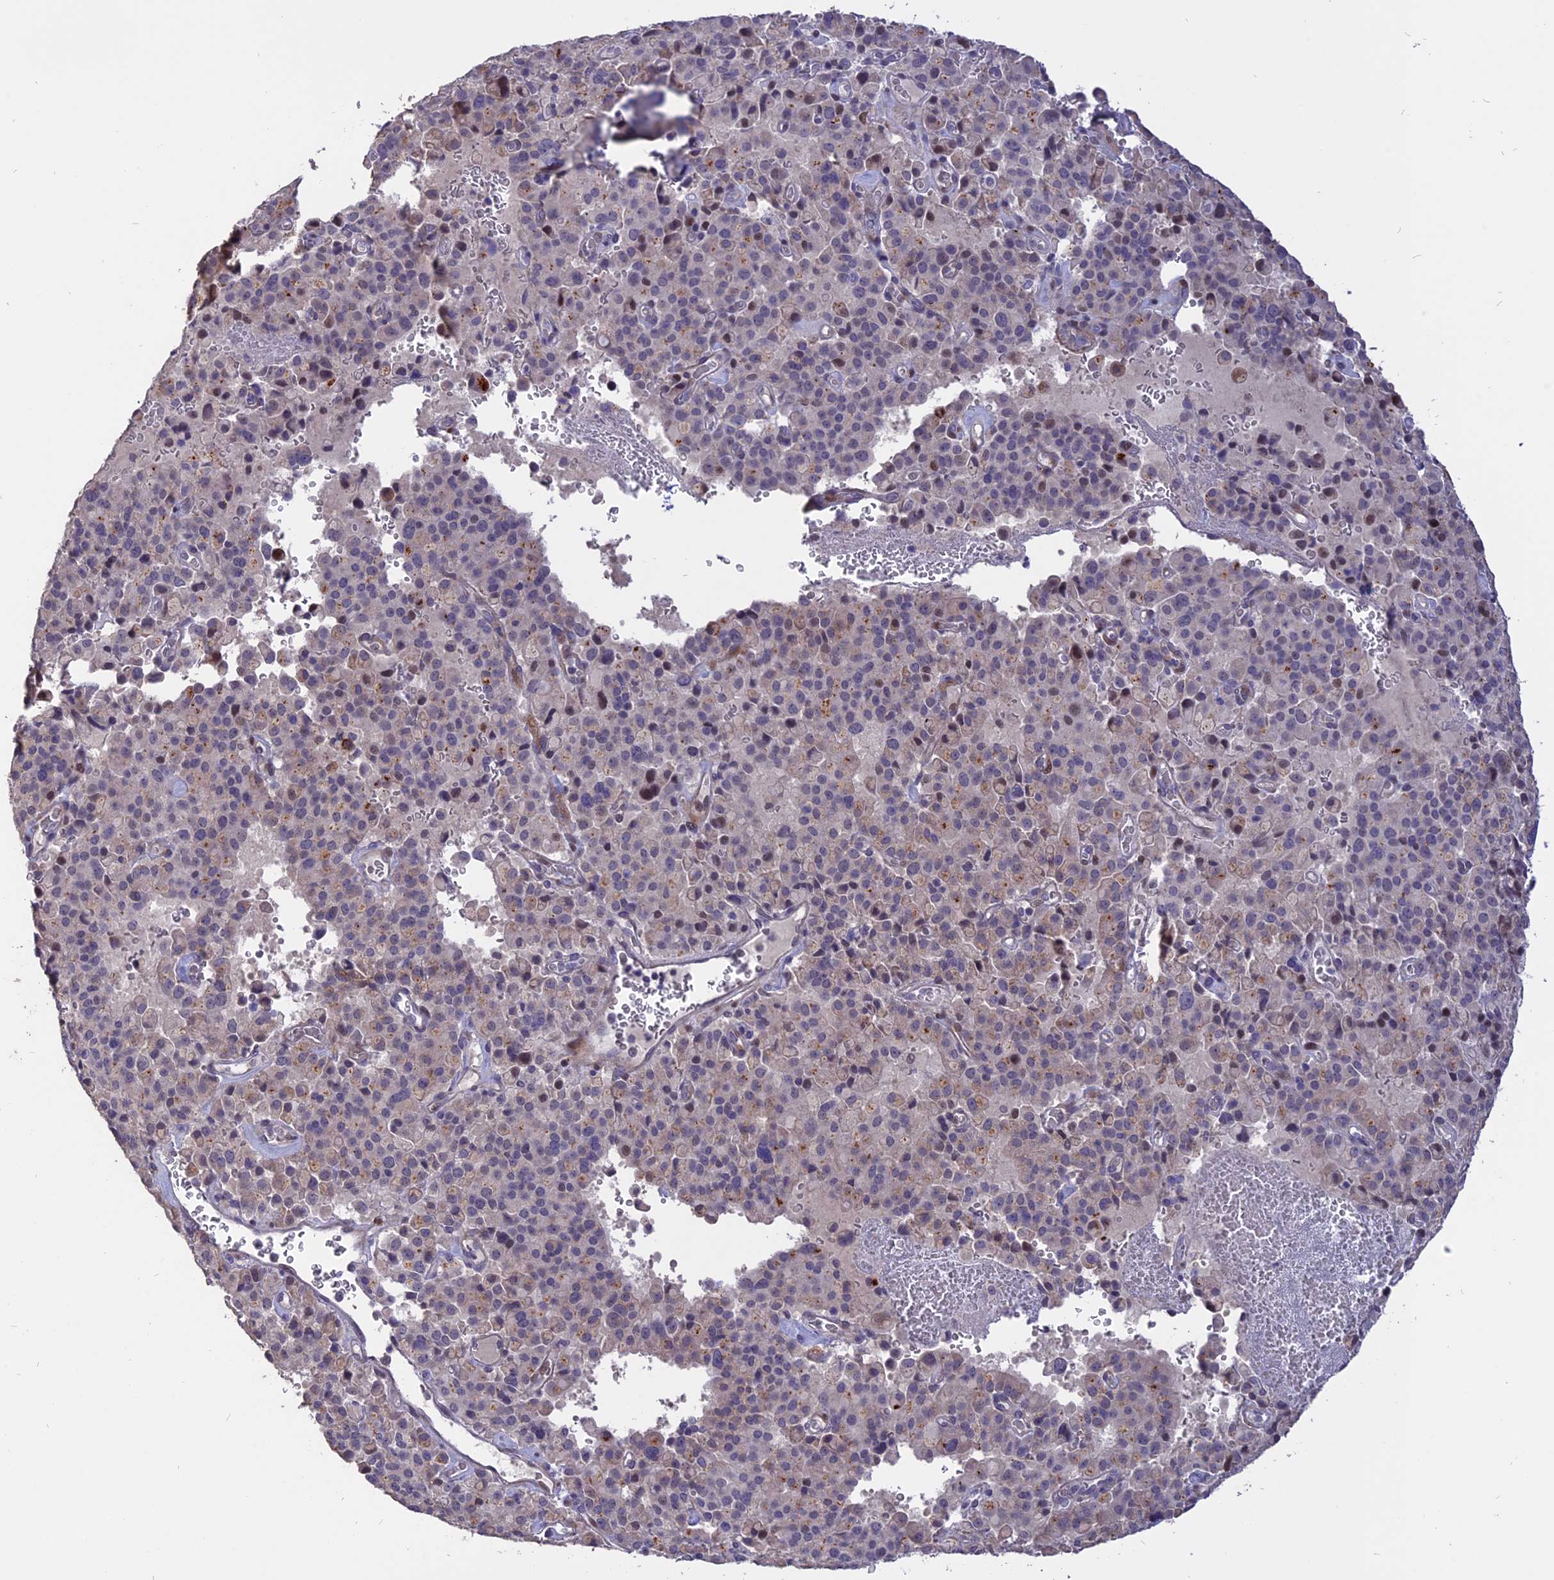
{"staining": {"intensity": "weak", "quantity": "<25%", "location": "cytoplasmic/membranous"}, "tissue": "pancreatic cancer", "cell_type": "Tumor cells", "image_type": "cancer", "snomed": [{"axis": "morphology", "description": "Adenocarcinoma, NOS"}, {"axis": "topography", "description": "Pancreas"}], "caption": "Histopathology image shows no protein staining in tumor cells of pancreatic cancer tissue. Brightfield microscopy of immunohistochemistry stained with DAB (3,3'-diaminobenzidine) (brown) and hematoxylin (blue), captured at high magnification.", "gene": "TMEM263", "patient": {"sex": "male", "age": 65}}